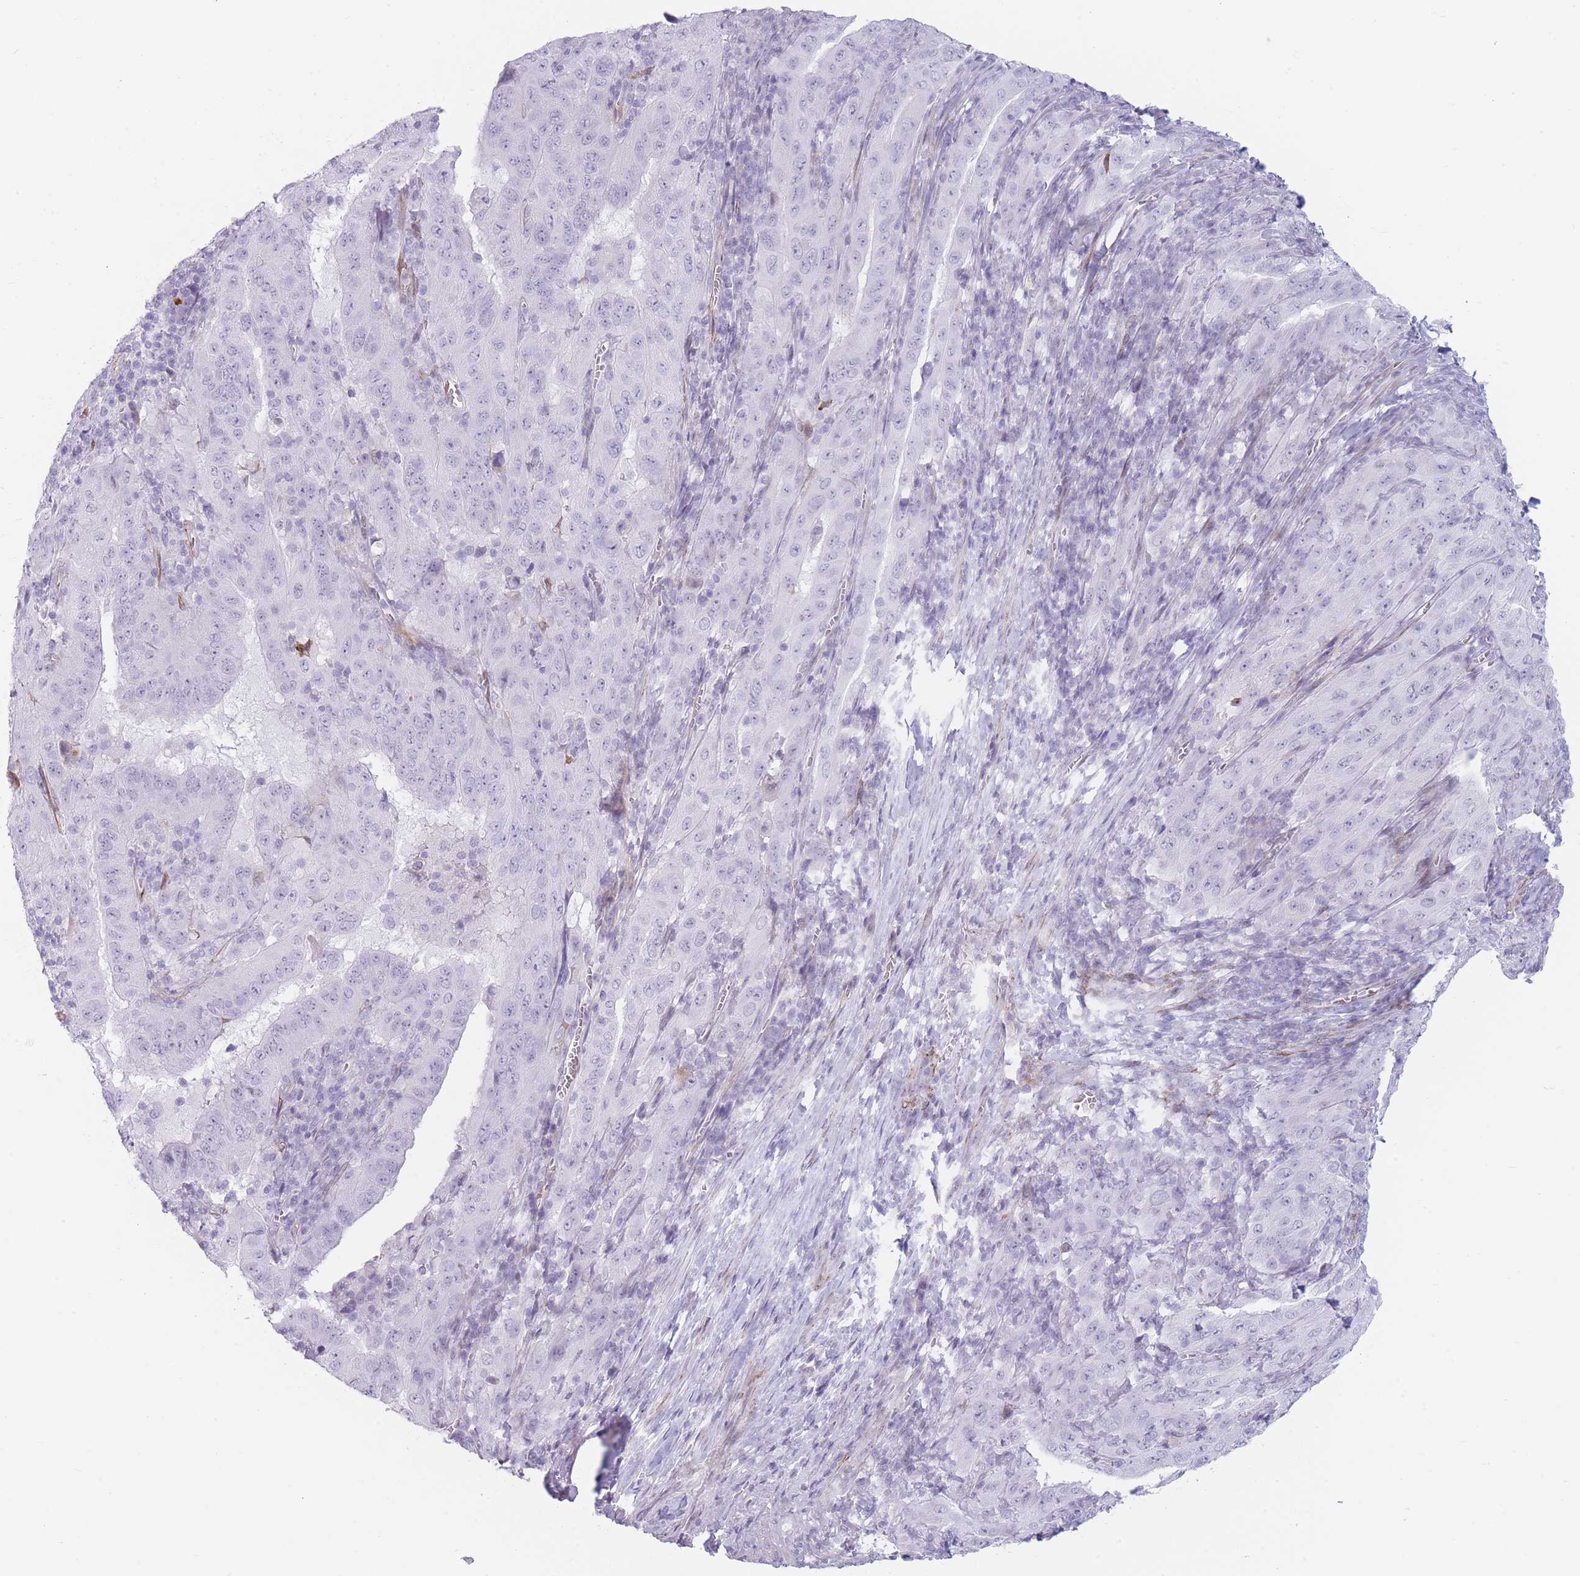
{"staining": {"intensity": "negative", "quantity": "none", "location": "none"}, "tissue": "pancreatic cancer", "cell_type": "Tumor cells", "image_type": "cancer", "snomed": [{"axis": "morphology", "description": "Adenocarcinoma, NOS"}, {"axis": "topography", "description": "Pancreas"}], "caption": "DAB immunohistochemical staining of pancreatic adenocarcinoma exhibits no significant positivity in tumor cells. The staining is performed using DAB brown chromogen with nuclei counter-stained in using hematoxylin.", "gene": "IFNA6", "patient": {"sex": "male", "age": 63}}